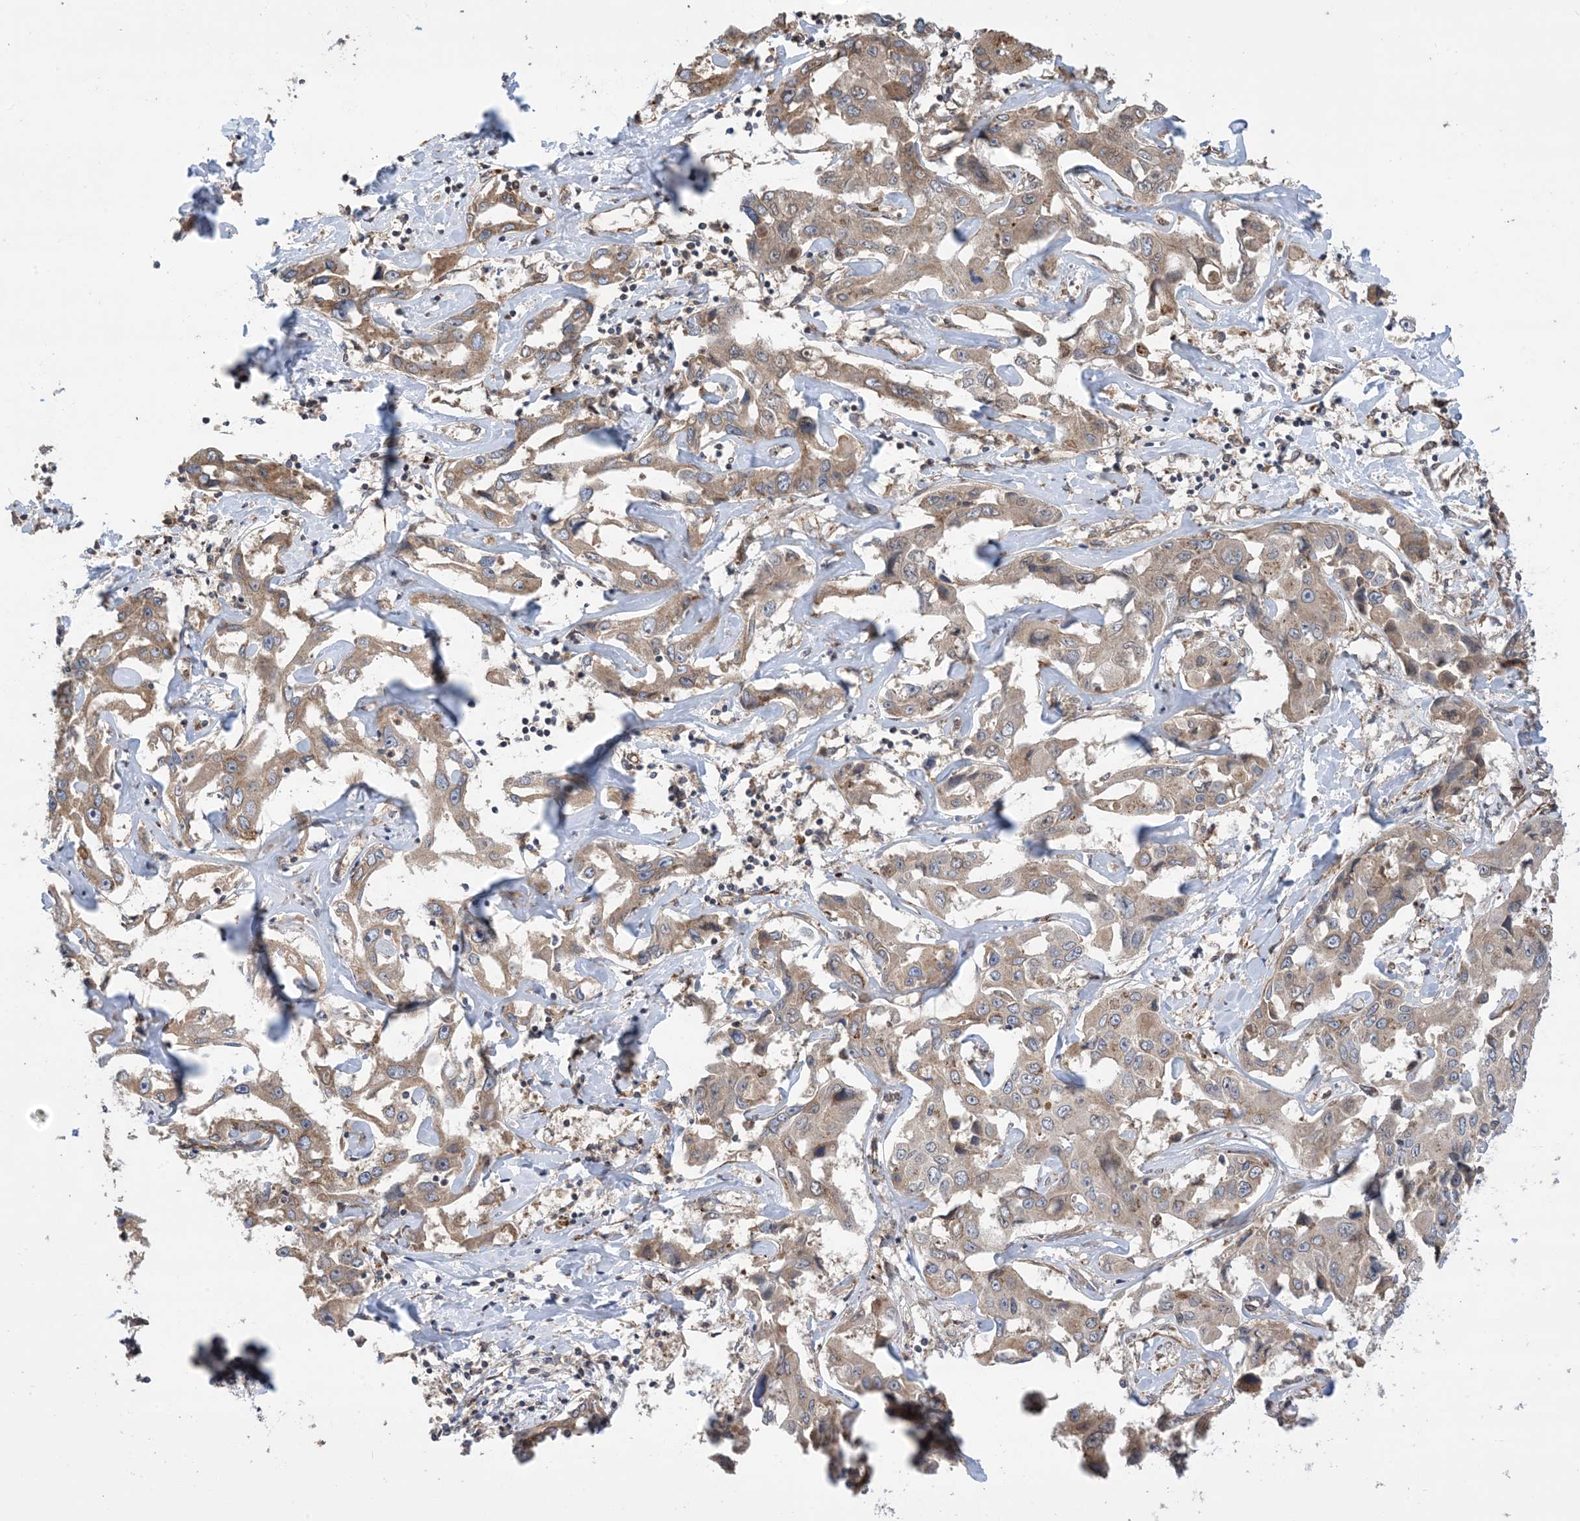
{"staining": {"intensity": "moderate", "quantity": ">75%", "location": "cytoplasmic/membranous"}, "tissue": "liver cancer", "cell_type": "Tumor cells", "image_type": "cancer", "snomed": [{"axis": "morphology", "description": "Cholangiocarcinoma"}, {"axis": "topography", "description": "Liver"}], "caption": "This image reveals liver cancer (cholangiocarcinoma) stained with immunohistochemistry to label a protein in brown. The cytoplasmic/membranous of tumor cells show moderate positivity for the protein. Nuclei are counter-stained blue.", "gene": "CLEC16A", "patient": {"sex": "male", "age": 59}}